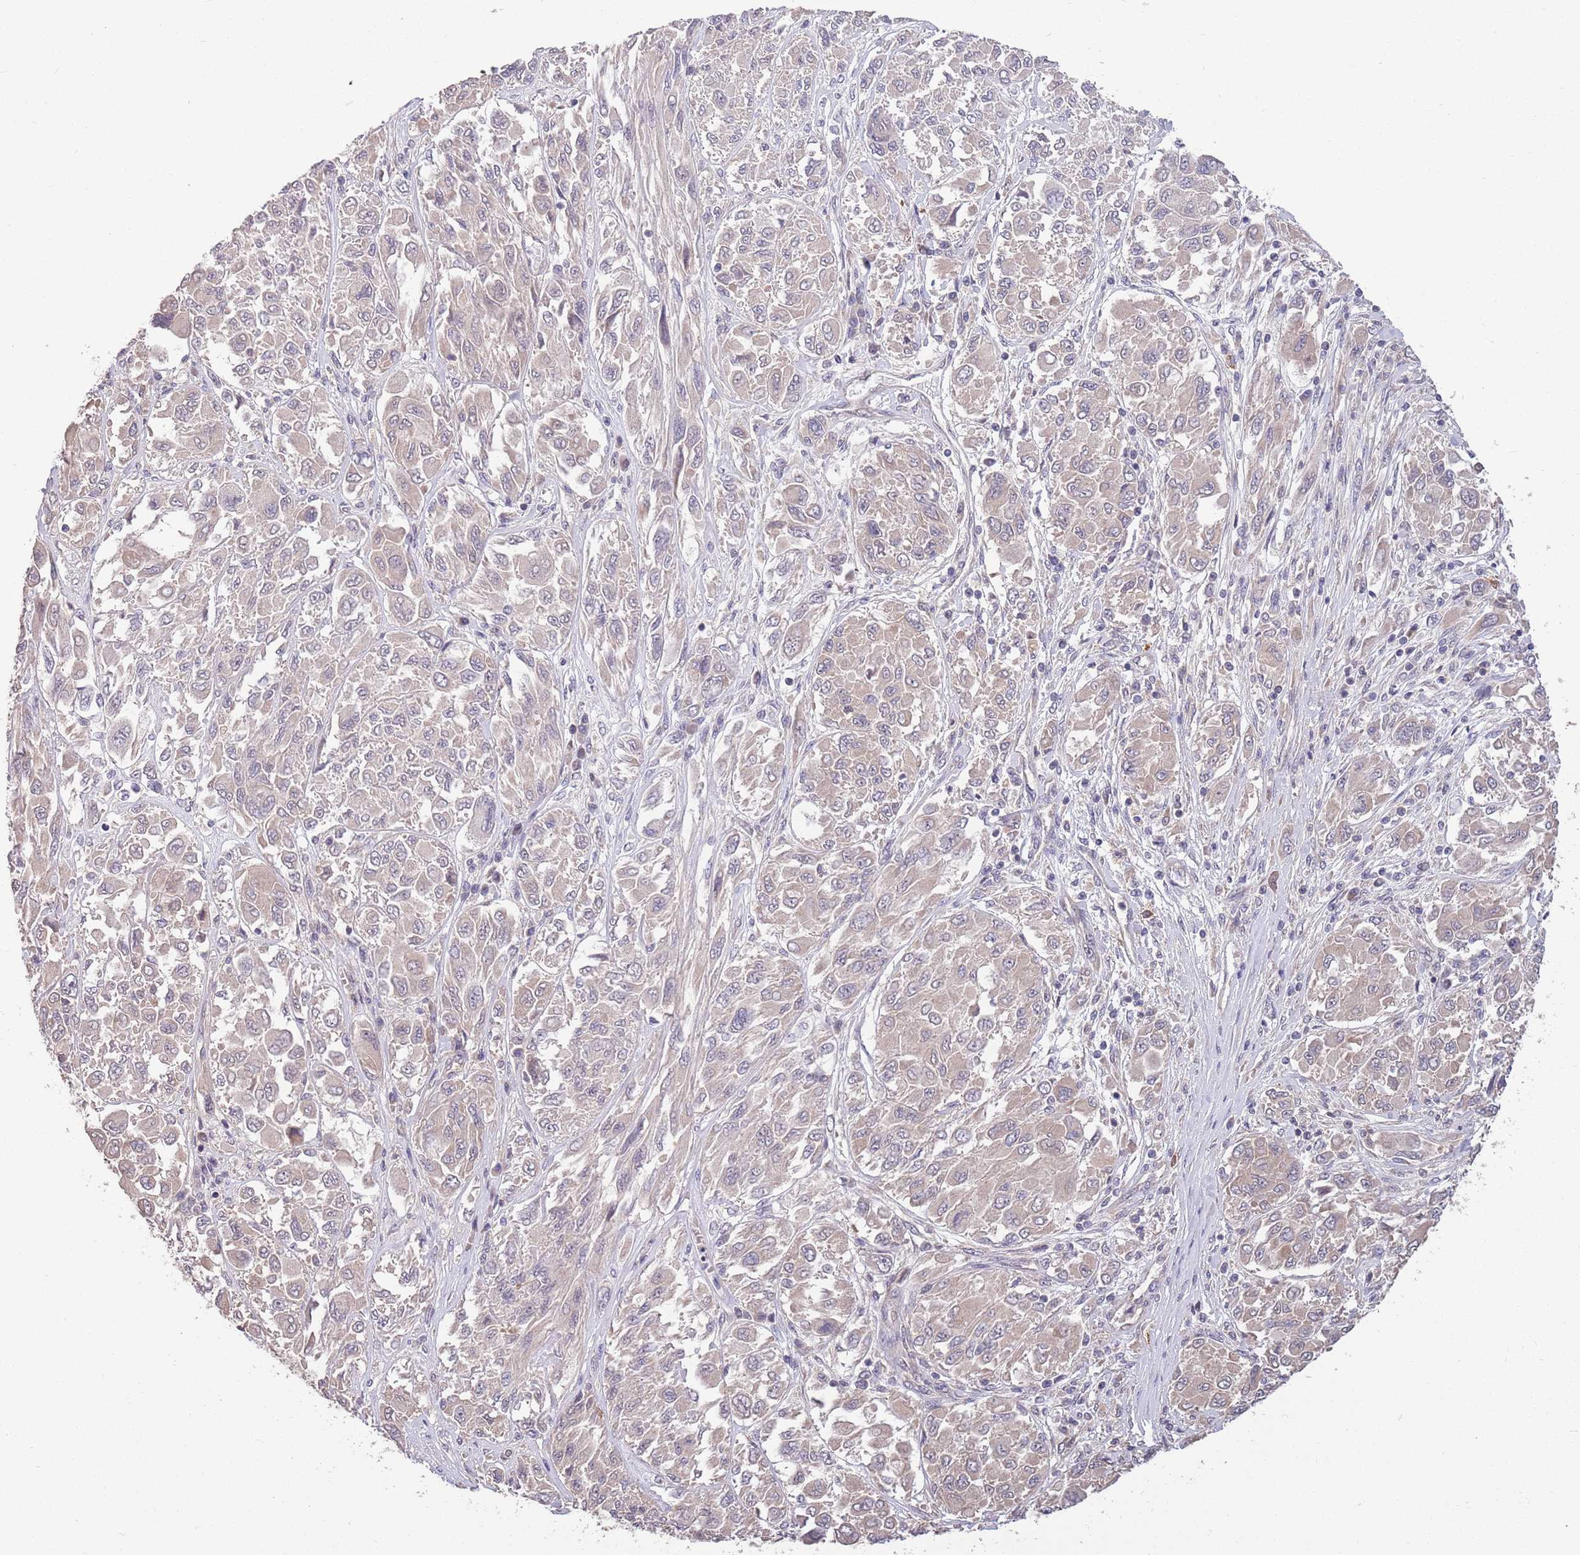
{"staining": {"intensity": "weak", "quantity": "25%-75%", "location": "cytoplasmic/membranous"}, "tissue": "melanoma", "cell_type": "Tumor cells", "image_type": "cancer", "snomed": [{"axis": "morphology", "description": "Malignant melanoma, NOS"}, {"axis": "topography", "description": "Skin"}], "caption": "IHC of human melanoma reveals low levels of weak cytoplasmic/membranous positivity in about 25%-75% of tumor cells.", "gene": "MARVELD2", "patient": {"sex": "female", "age": 91}}